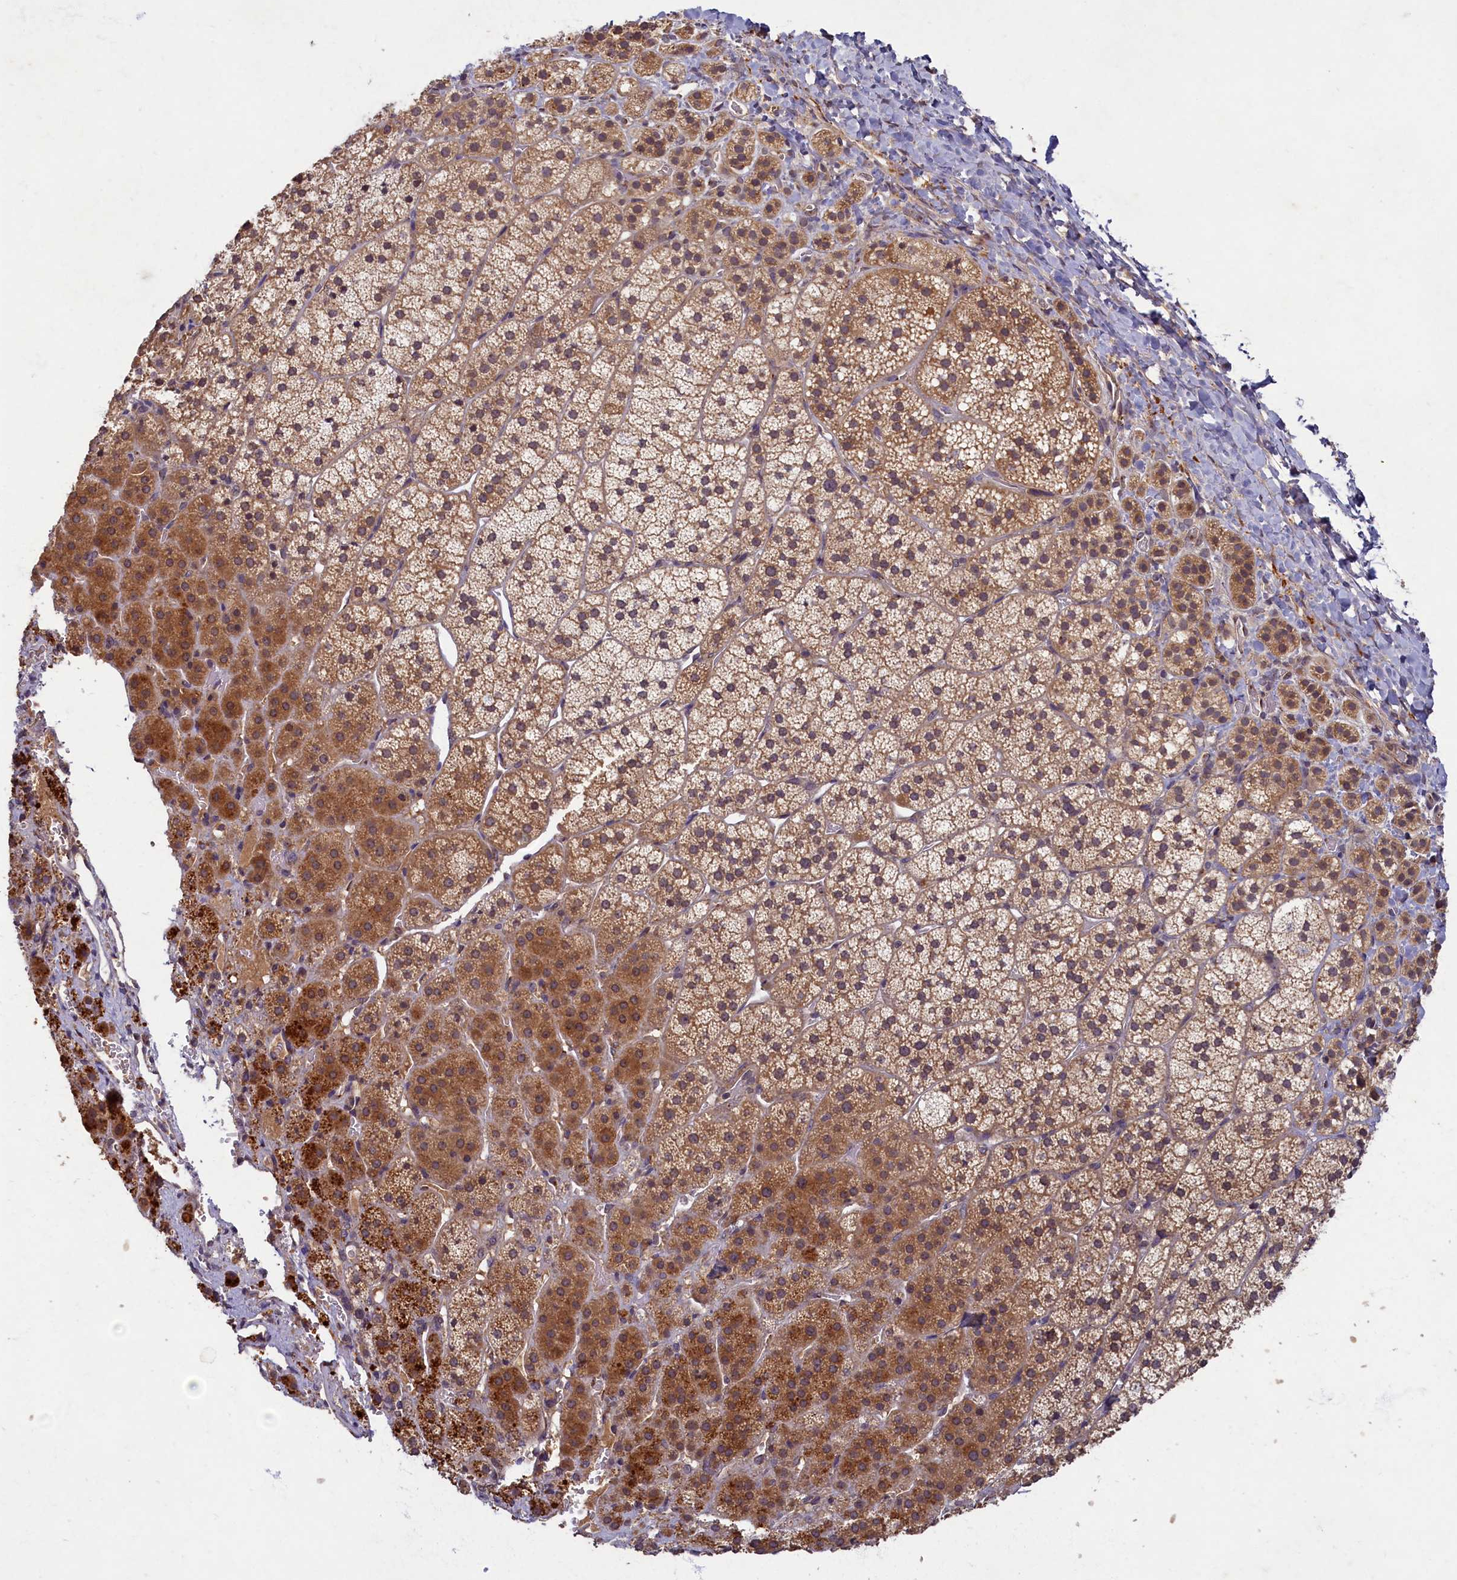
{"staining": {"intensity": "moderate", "quantity": ">75%", "location": "cytoplasmic/membranous"}, "tissue": "adrenal gland", "cell_type": "Glandular cells", "image_type": "normal", "snomed": [{"axis": "morphology", "description": "Normal tissue, NOS"}, {"axis": "topography", "description": "Adrenal gland"}], "caption": "Immunohistochemistry (IHC) image of normal adrenal gland stained for a protein (brown), which demonstrates medium levels of moderate cytoplasmic/membranous expression in approximately >75% of glandular cells.", "gene": "BICD1", "patient": {"sex": "female", "age": 44}}